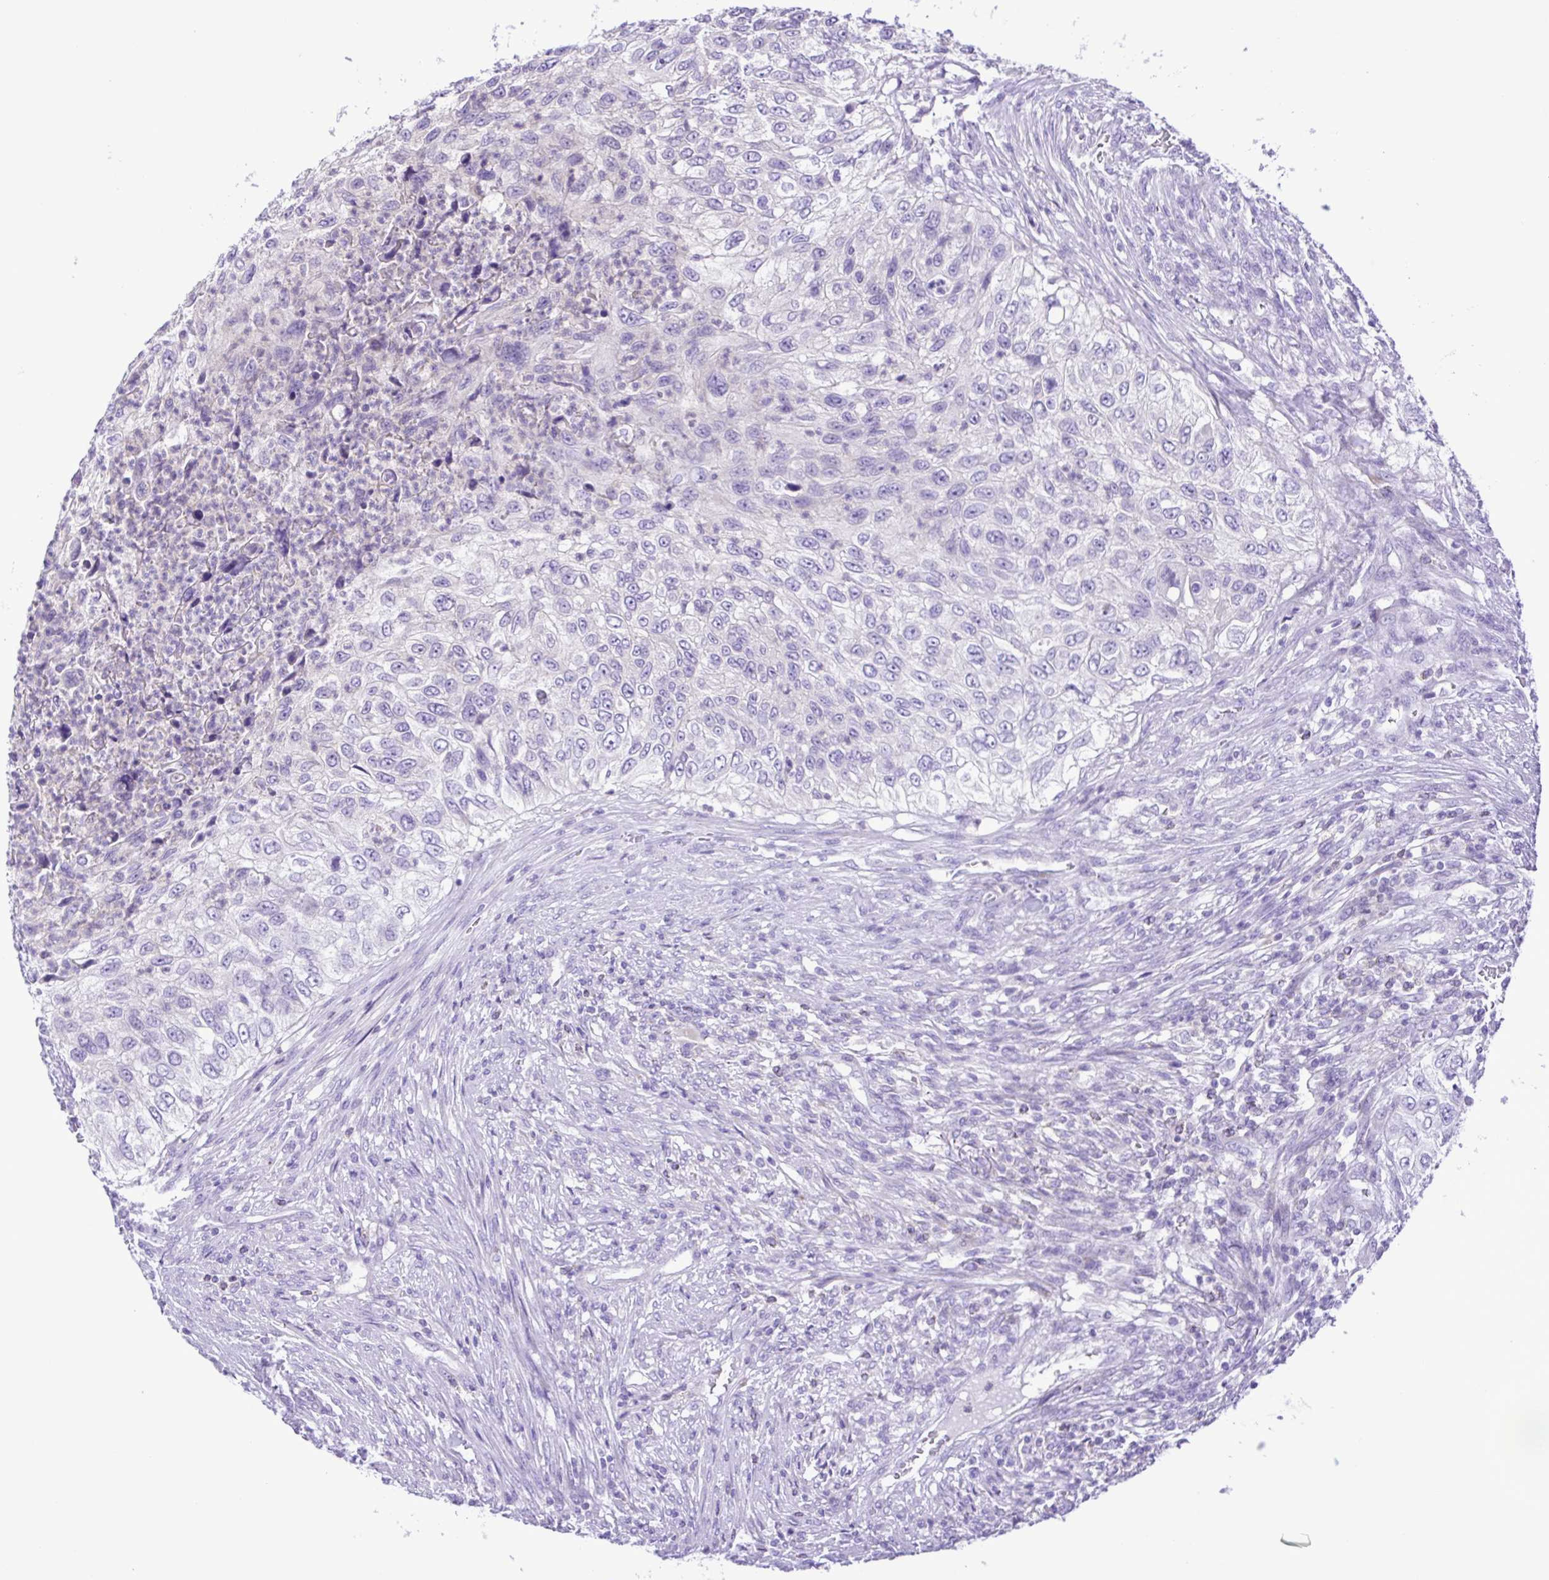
{"staining": {"intensity": "negative", "quantity": "none", "location": "none"}, "tissue": "urothelial cancer", "cell_type": "Tumor cells", "image_type": "cancer", "snomed": [{"axis": "morphology", "description": "Urothelial carcinoma, High grade"}, {"axis": "topography", "description": "Urinary bladder"}], "caption": "DAB immunohistochemical staining of urothelial carcinoma (high-grade) exhibits no significant staining in tumor cells.", "gene": "SYT1", "patient": {"sex": "female", "age": 60}}